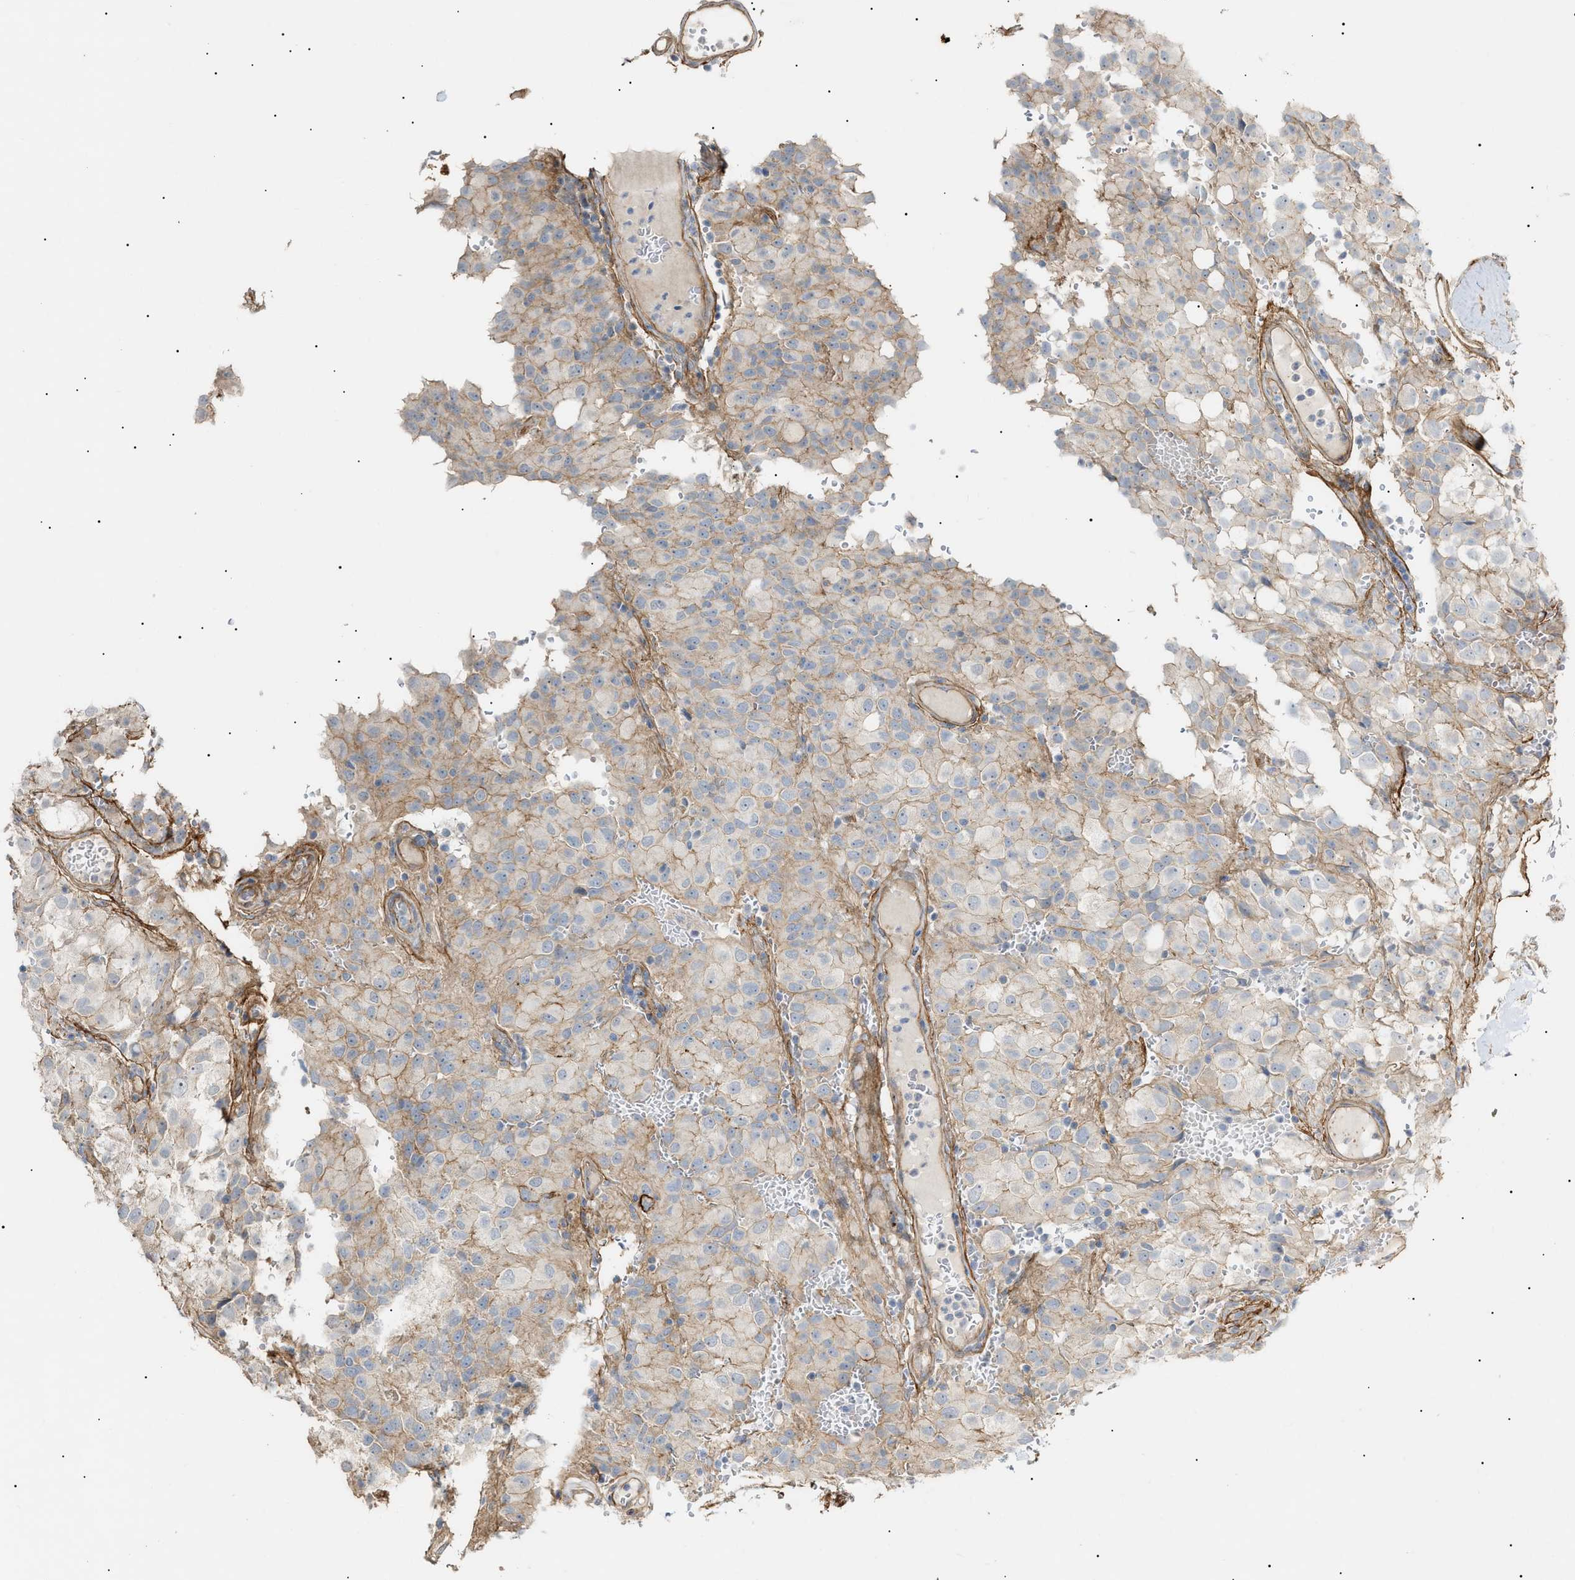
{"staining": {"intensity": "negative", "quantity": "none", "location": "none"}, "tissue": "glioma", "cell_type": "Tumor cells", "image_type": "cancer", "snomed": [{"axis": "morphology", "description": "Glioma, malignant, High grade"}, {"axis": "topography", "description": "Brain"}], "caption": "High power microscopy image of an IHC photomicrograph of malignant high-grade glioma, revealing no significant staining in tumor cells.", "gene": "ZFHX2", "patient": {"sex": "male", "age": 32}}